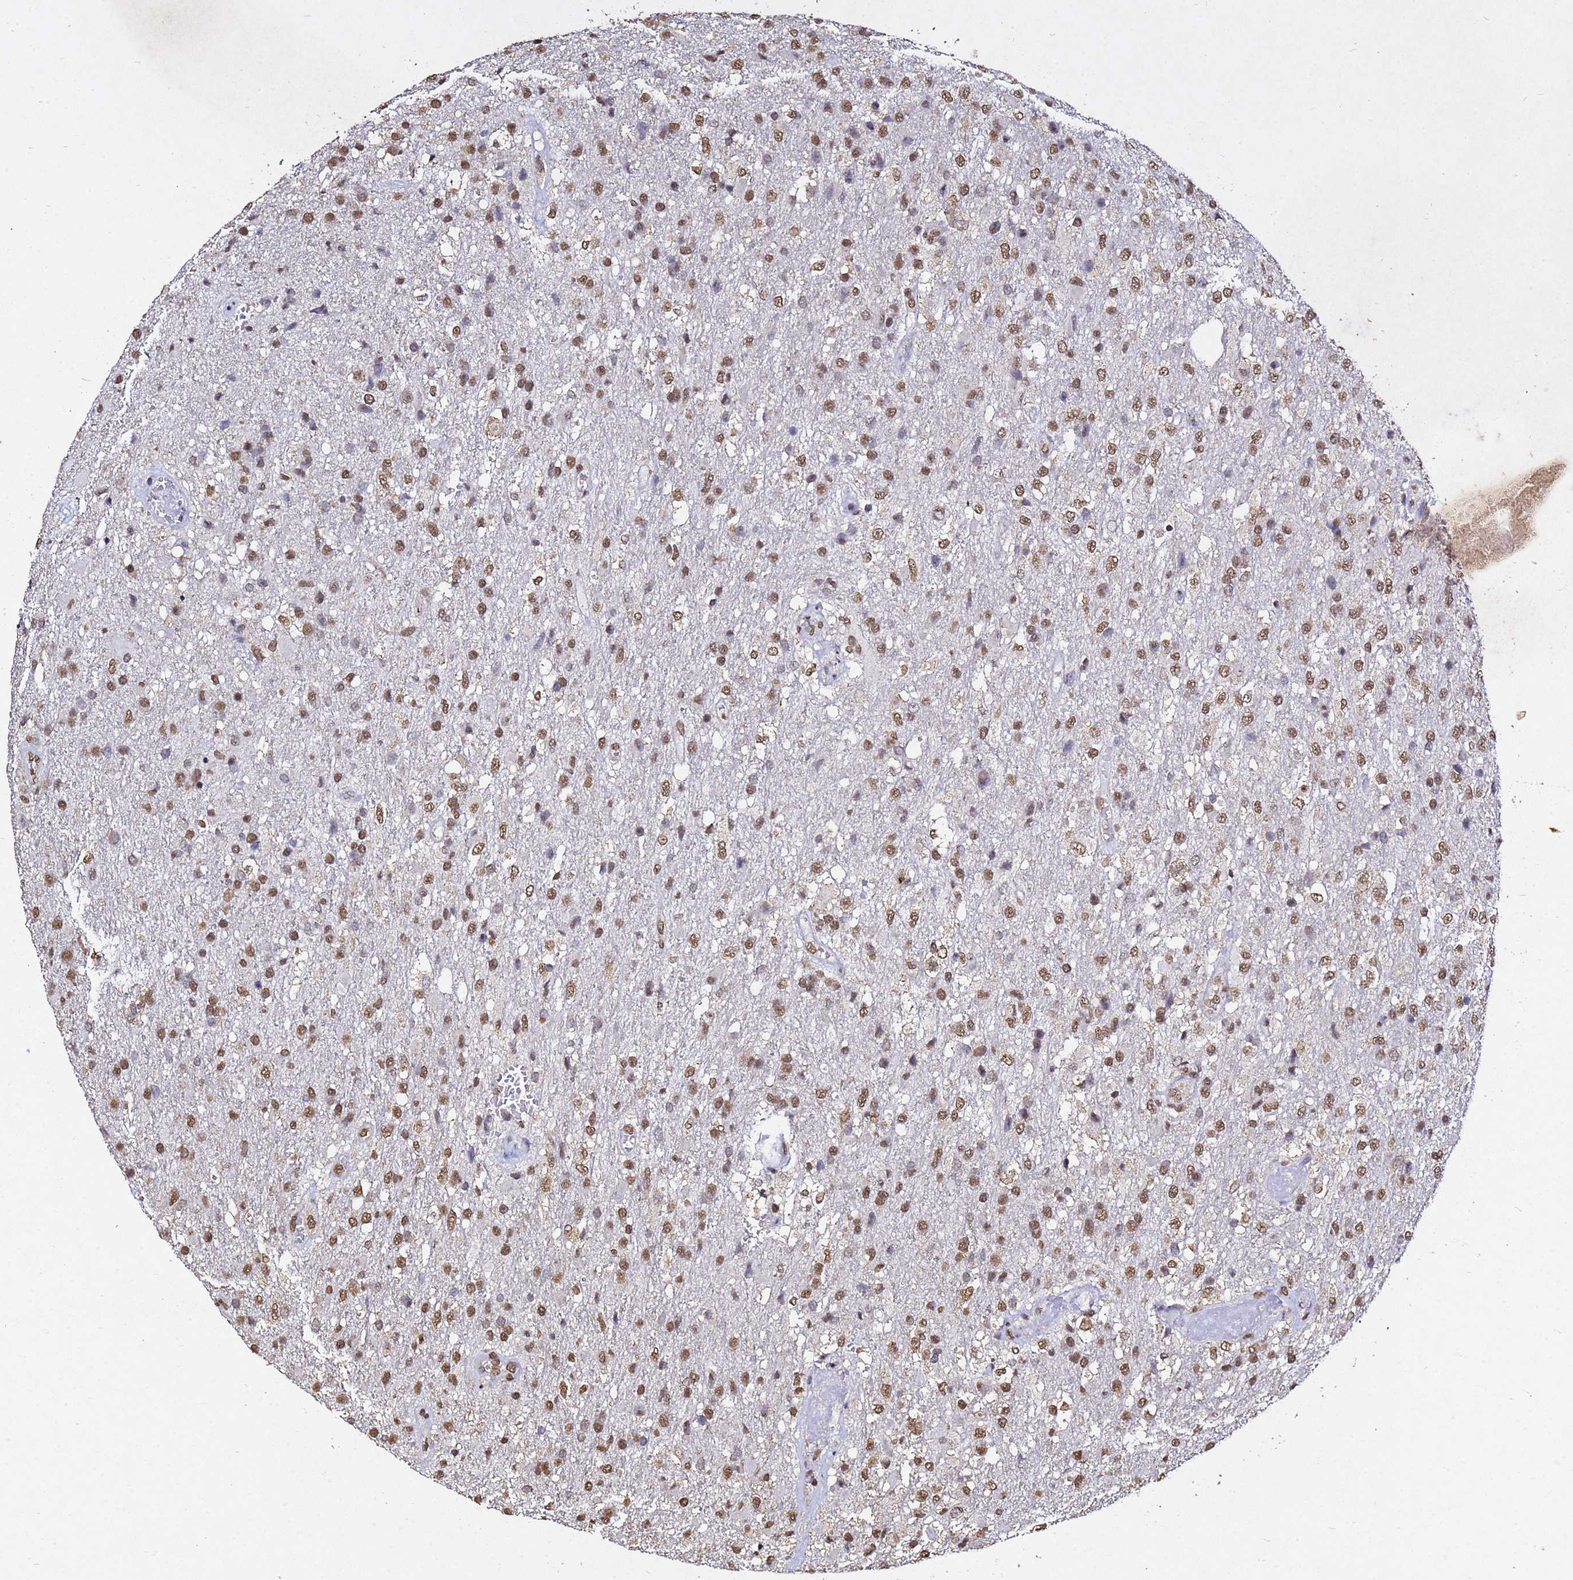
{"staining": {"intensity": "moderate", "quantity": ">75%", "location": "nuclear"}, "tissue": "glioma", "cell_type": "Tumor cells", "image_type": "cancer", "snomed": [{"axis": "morphology", "description": "Glioma, malignant, High grade"}, {"axis": "topography", "description": "Brain"}], "caption": "High-magnification brightfield microscopy of glioma stained with DAB (3,3'-diaminobenzidine) (brown) and counterstained with hematoxylin (blue). tumor cells exhibit moderate nuclear positivity is appreciated in approximately>75% of cells.", "gene": "MYOCD", "patient": {"sex": "female", "age": 74}}